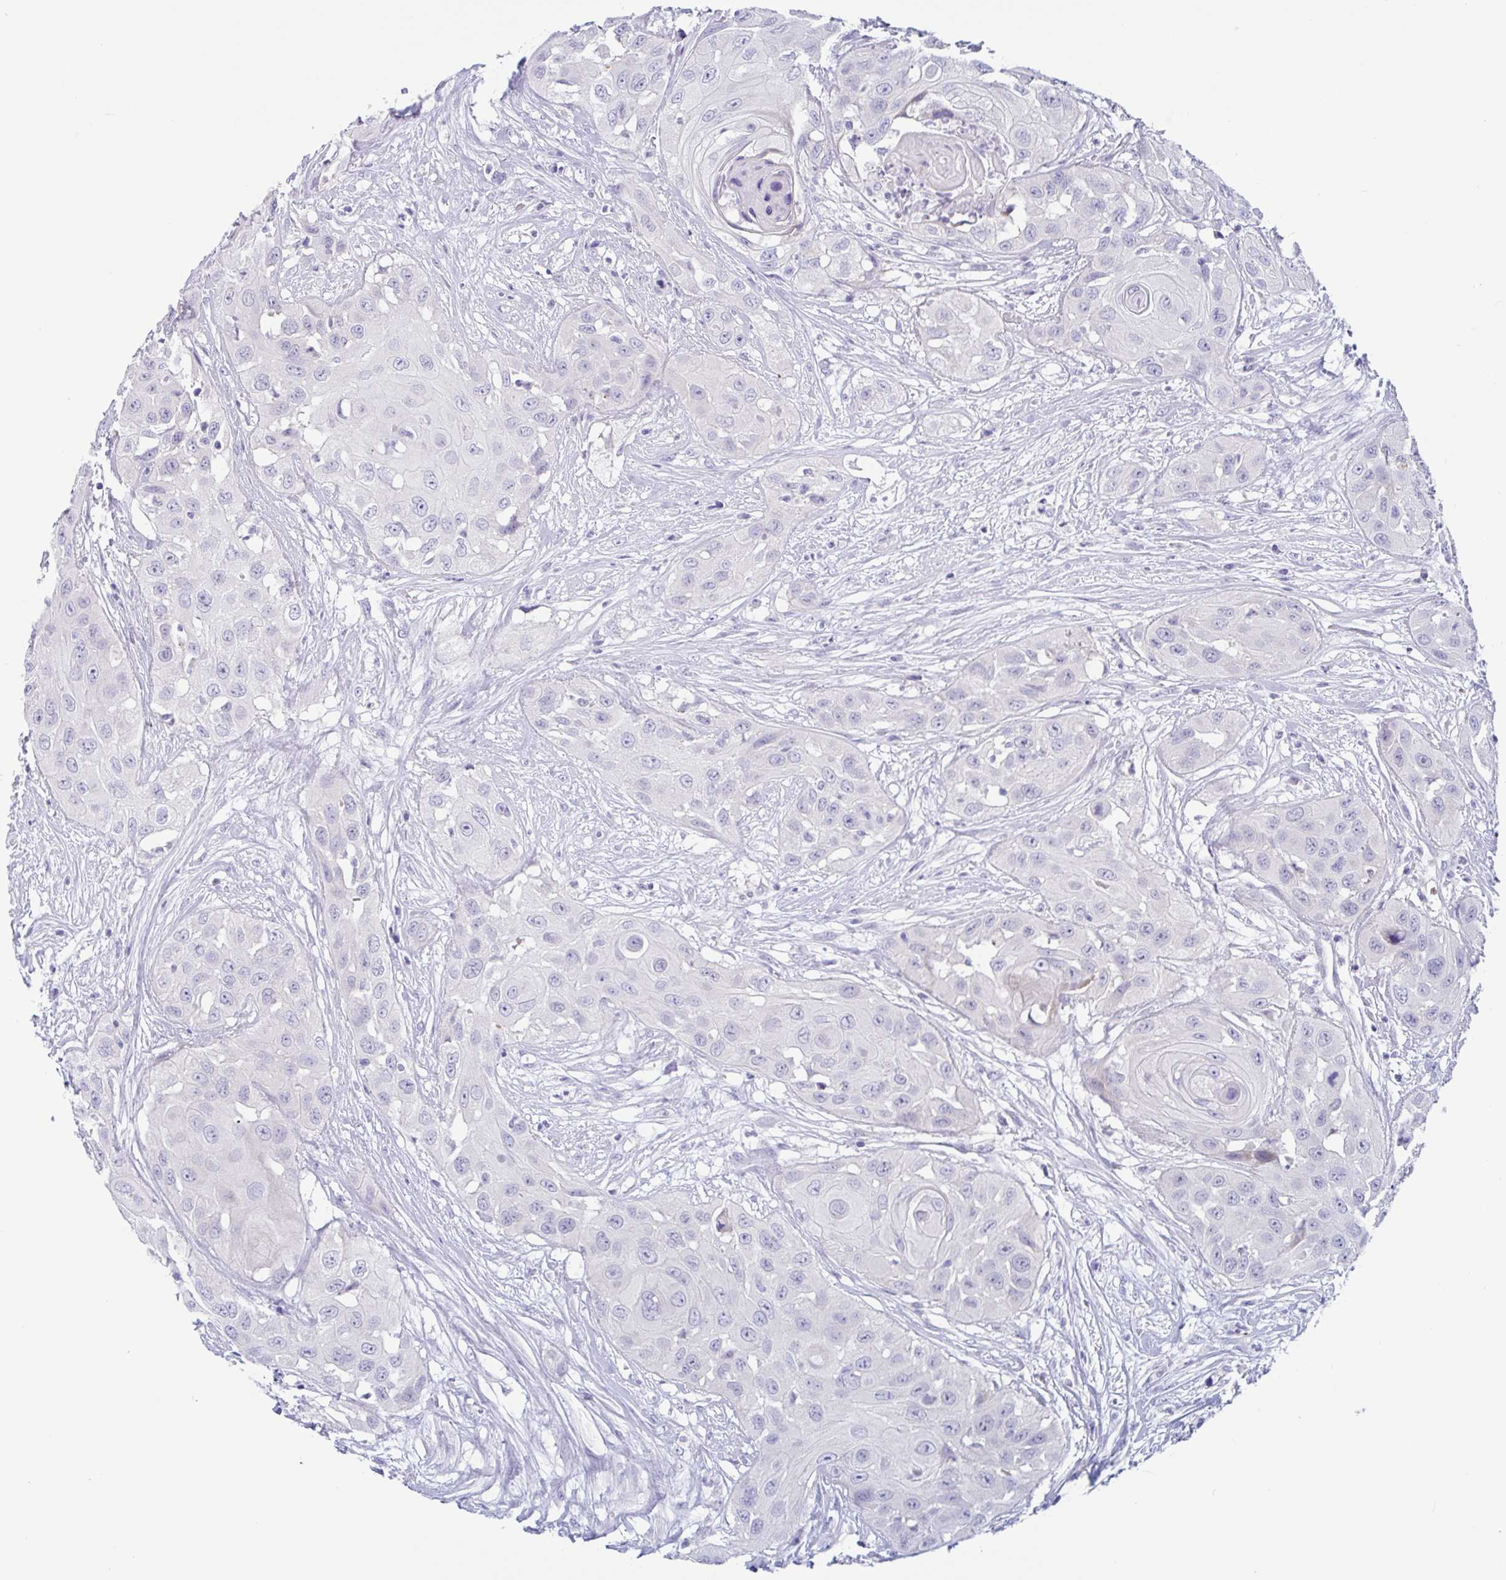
{"staining": {"intensity": "negative", "quantity": "none", "location": "none"}, "tissue": "head and neck cancer", "cell_type": "Tumor cells", "image_type": "cancer", "snomed": [{"axis": "morphology", "description": "Squamous cell carcinoma, NOS"}, {"axis": "topography", "description": "Head-Neck"}], "caption": "Immunohistochemistry (IHC) of human head and neck cancer (squamous cell carcinoma) demonstrates no staining in tumor cells. (DAB IHC, high magnification).", "gene": "OR6N2", "patient": {"sex": "male", "age": 83}}